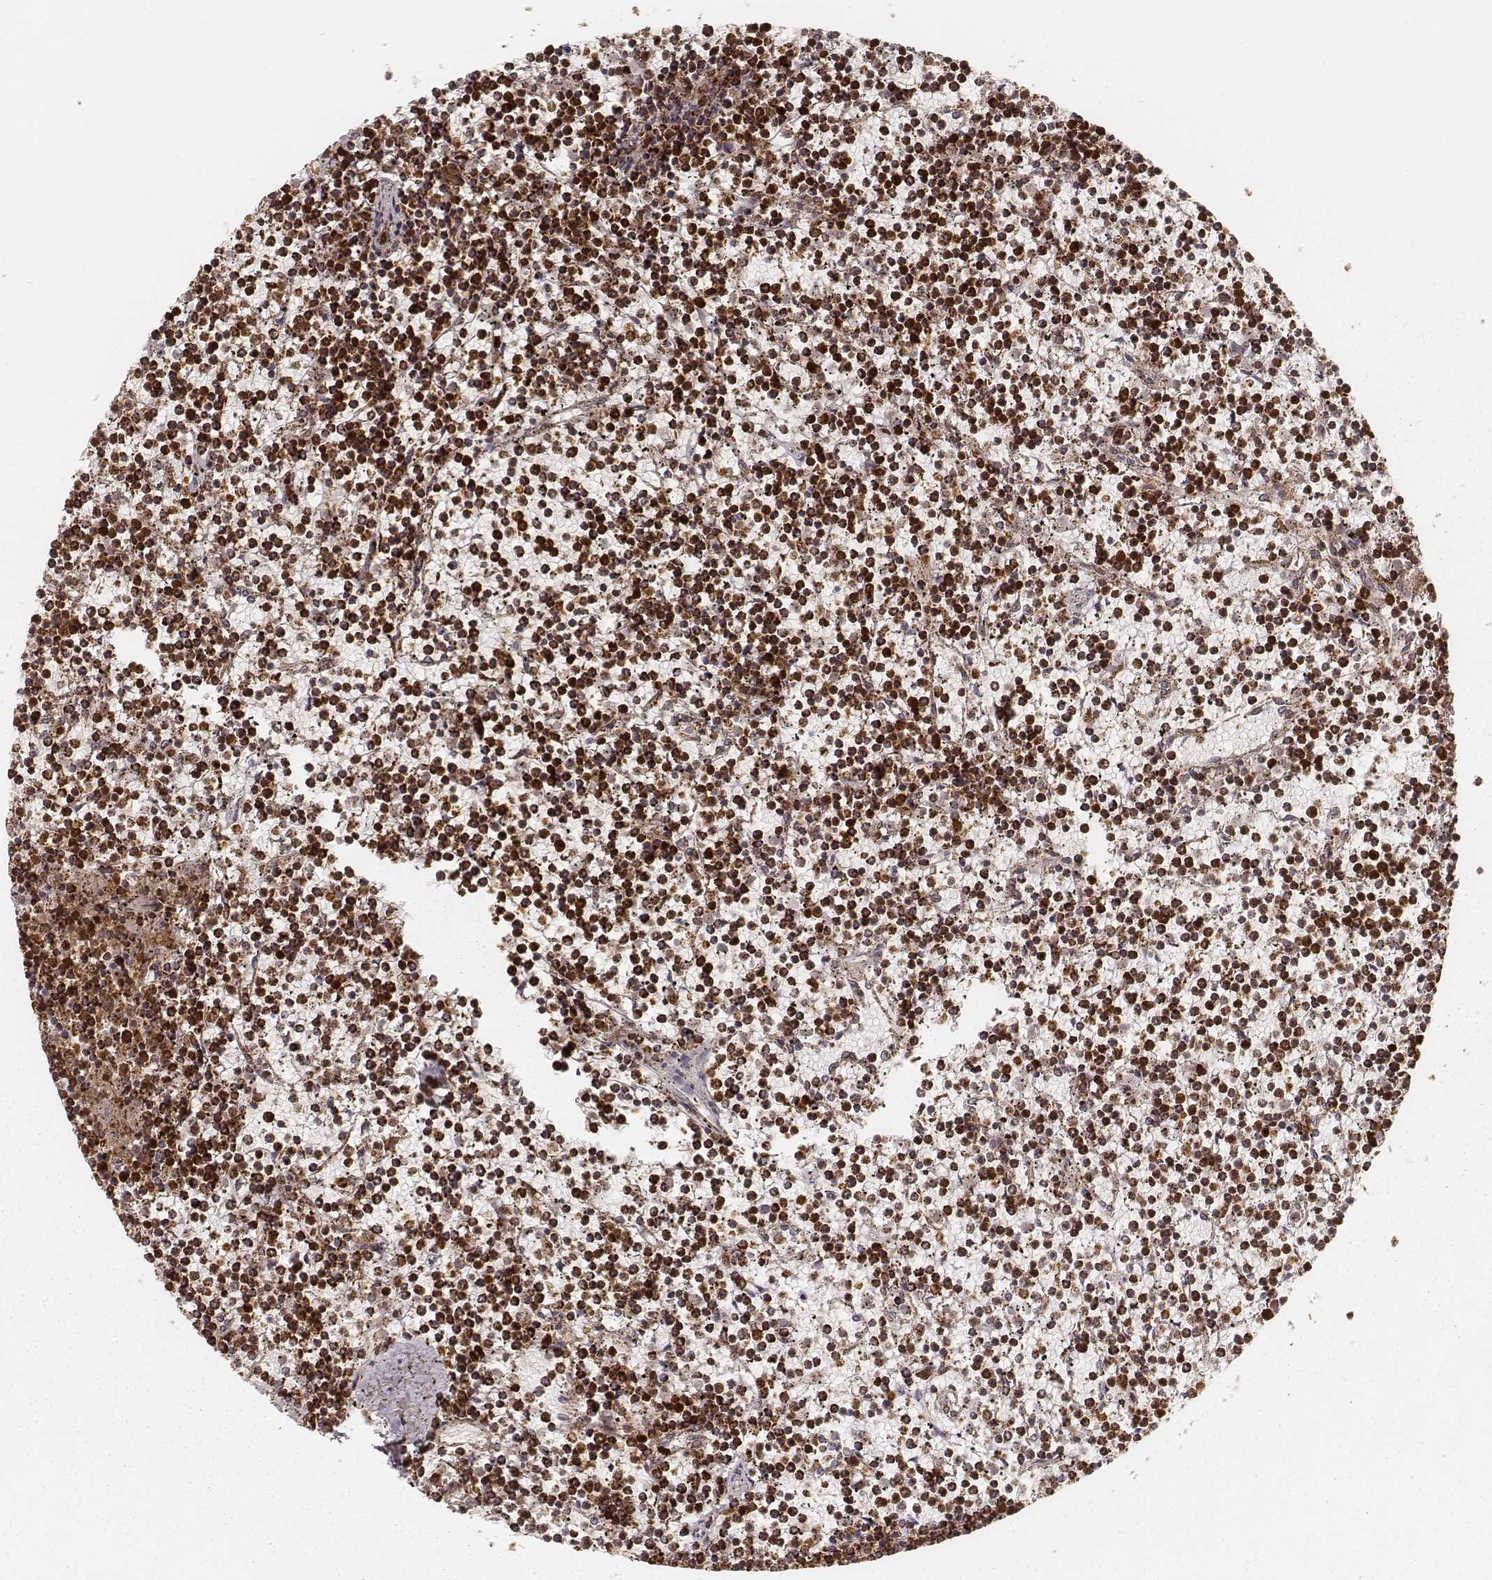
{"staining": {"intensity": "strong", "quantity": ">75%", "location": "cytoplasmic/membranous"}, "tissue": "lymphoma", "cell_type": "Tumor cells", "image_type": "cancer", "snomed": [{"axis": "morphology", "description": "Malignant lymphoma, non-Hodgkin's type, Low grade"}, {"axis": "topography", "description": "Spleen"}], "caption": "Strong cytoplasmic/membranous expression for a protein is identified in approximately >75% of tumor cells of lymphoma using immunohistochemistry (IHC).", "gene": "CS", "patient": {"sex": "female", "age": 19}}